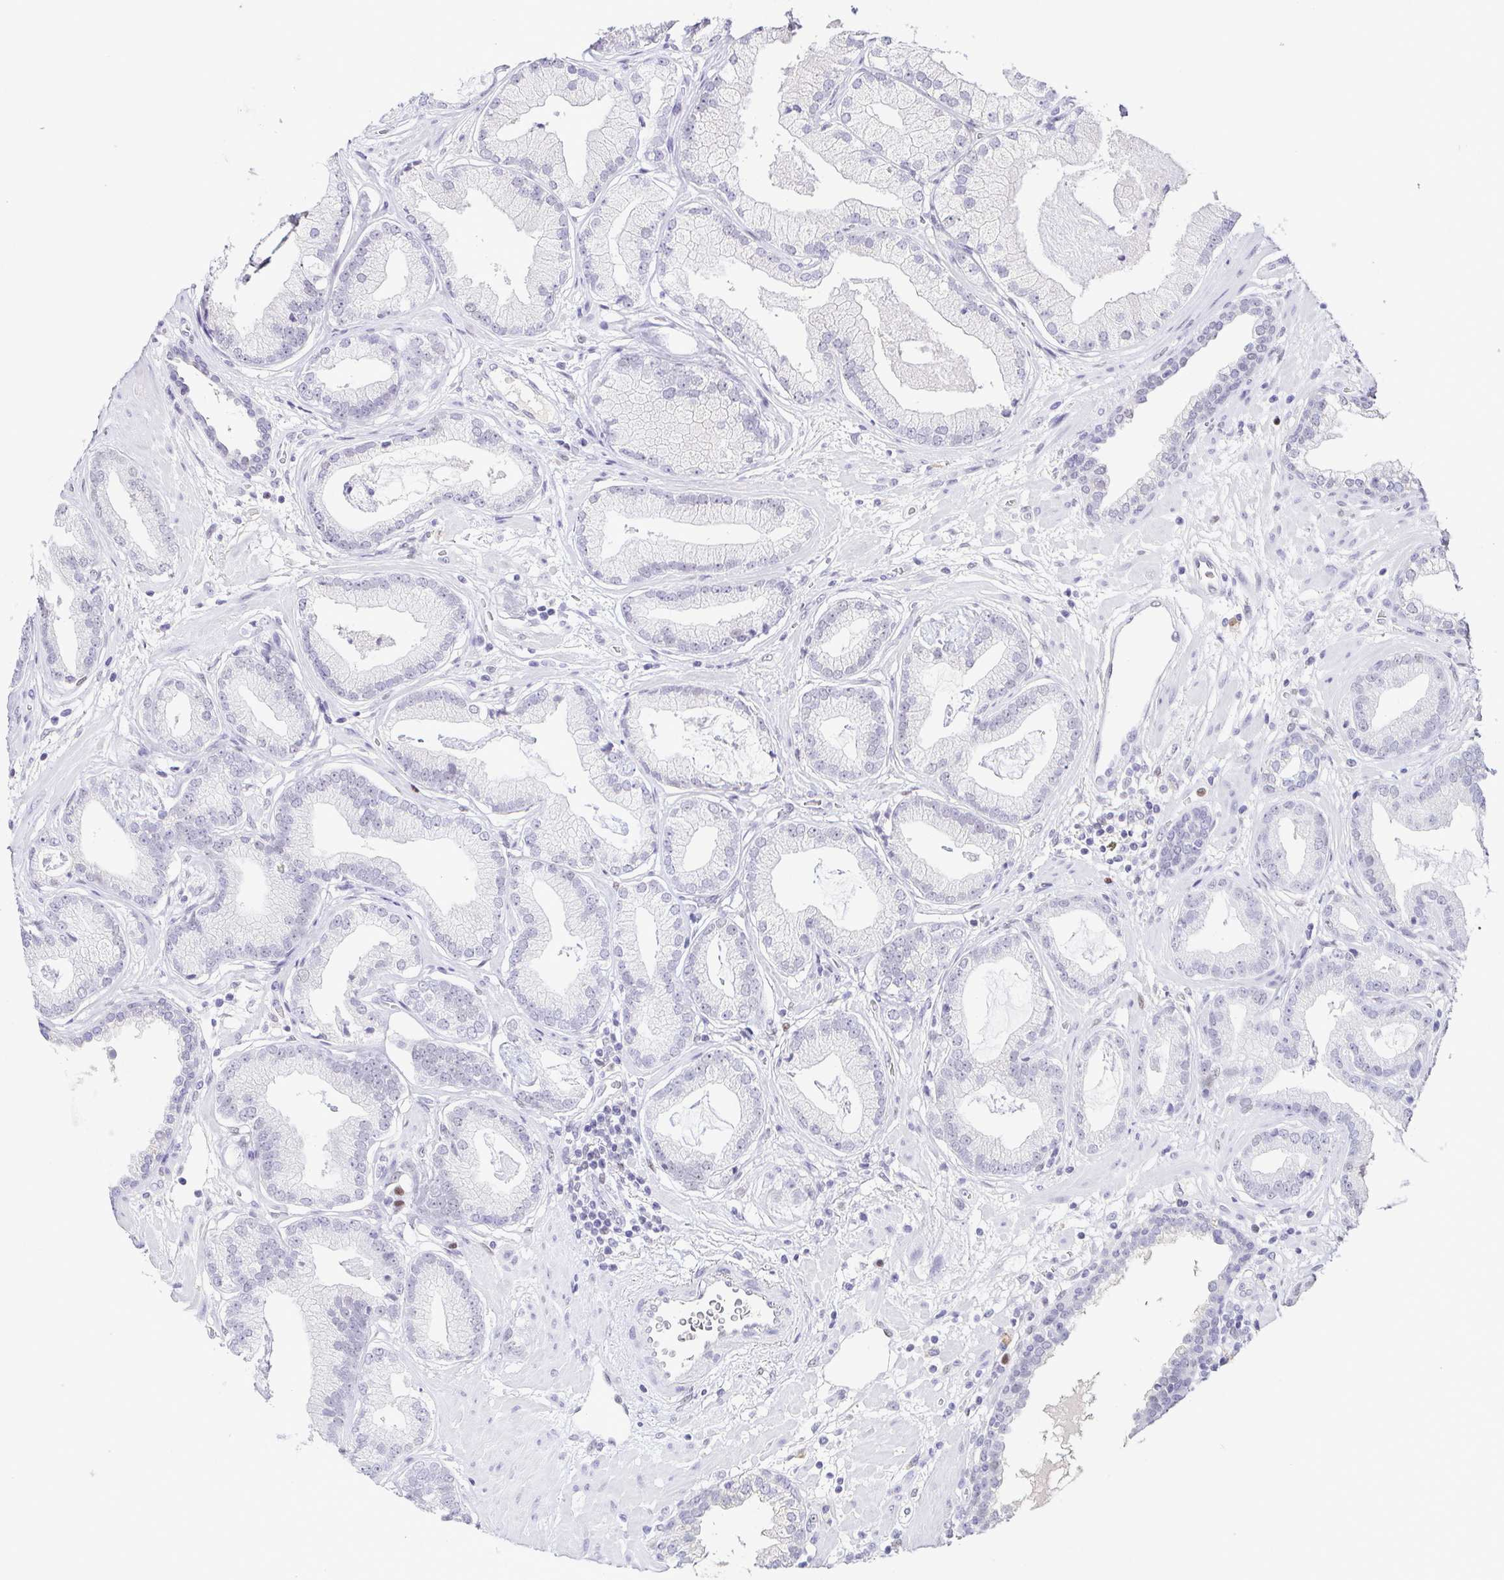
{"staining": {"intensity": "negative", "quantity": "none", "location": "none"}, "tissue": "prostate cancer", "cell_type": "Tumor cells", "image_type": "cancer", "snomed": [{"axis": "morphology", "description": "Adenocarcinoma, Low grade"}, {"axis": "topography", "description": "Prostate"}], "caption": "Immunohistochemistry image of human prostate cancer (adenocarcinoma (low-grade)) stained for a protein (brown), which displays no positivity in tumor cells.", "gene": "TCF3", "patient": {"sex": "male", "age": 62}}